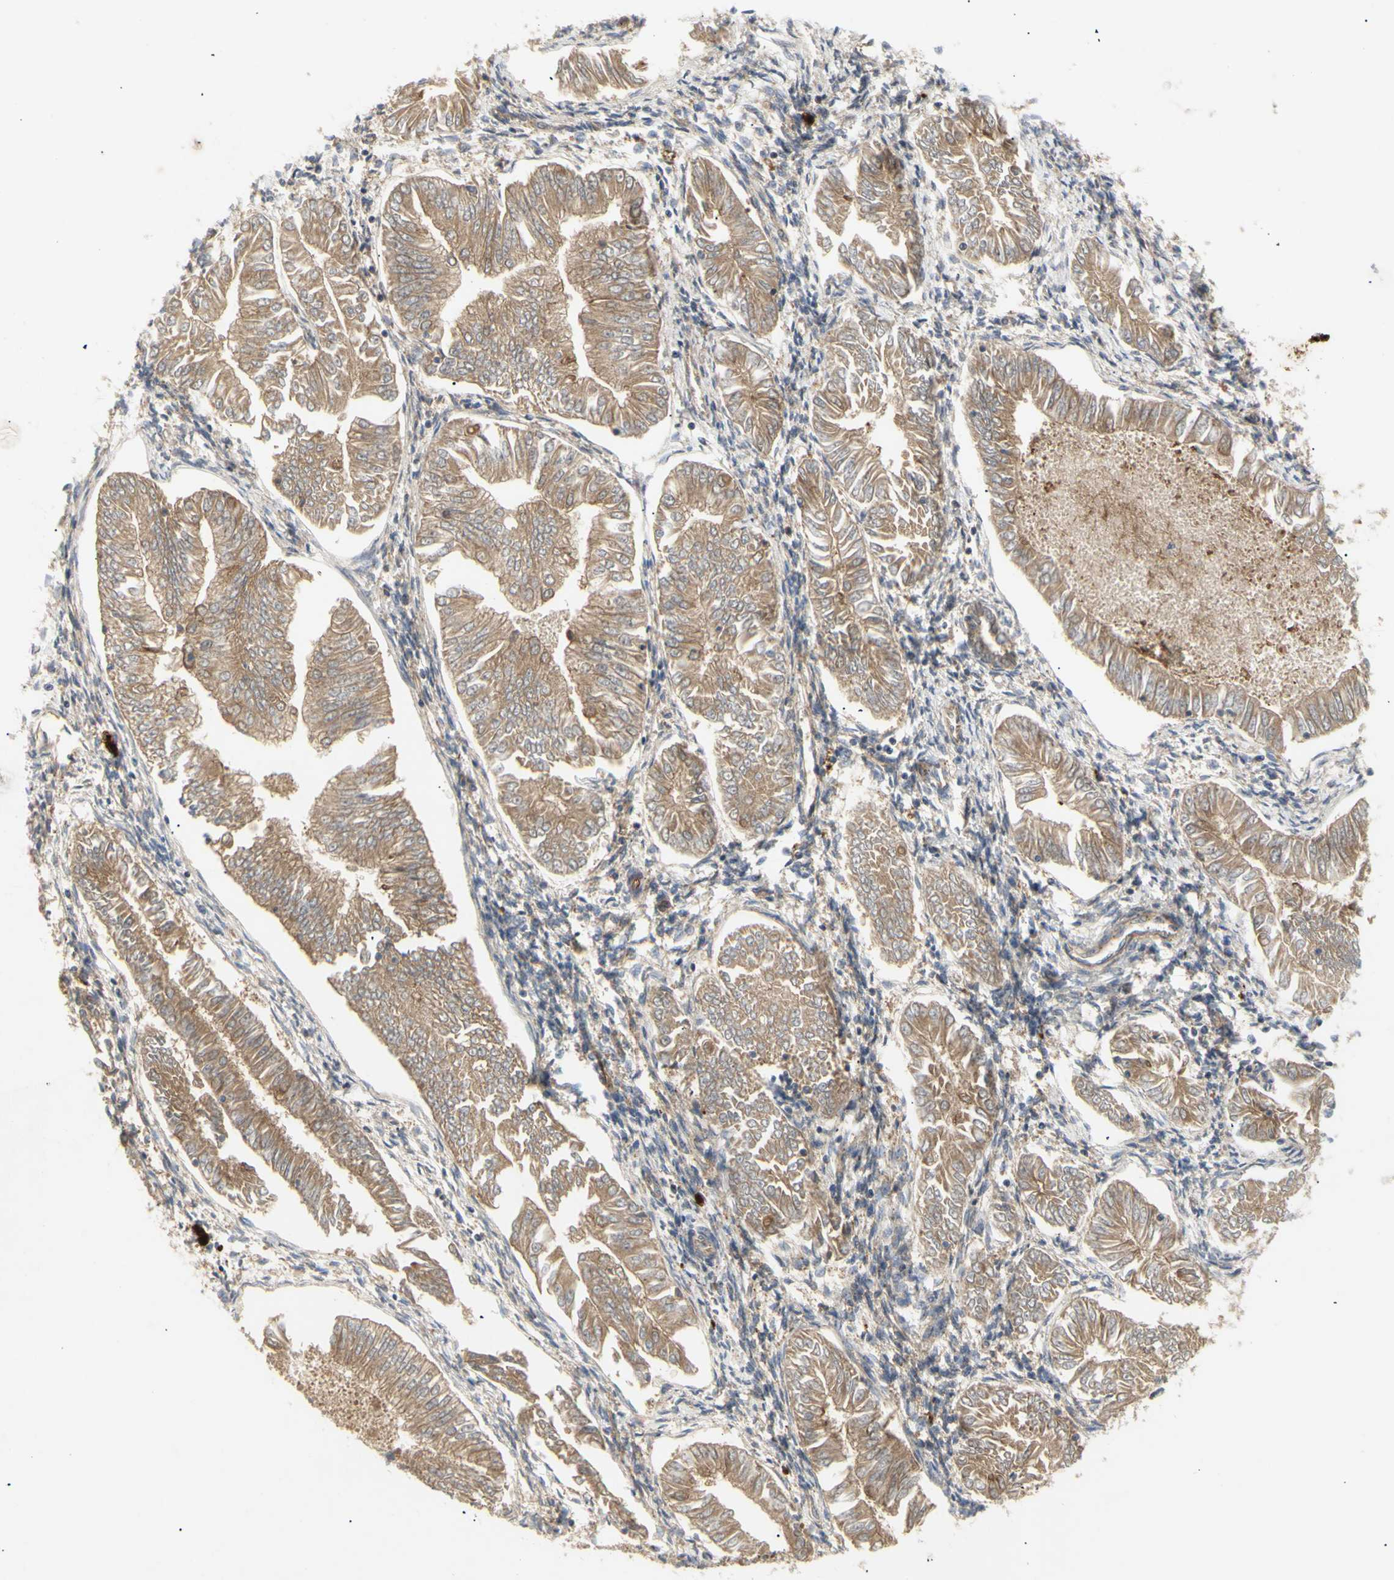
{"staining": {"intensity": "moderate", "quantity": ">75%", "location": "cytoplasmic/membranous"}, "tissue": "endometrial cancer", "cell_type": "Tumor cells", "image_type": "cancer", "snomed": [{"axis": "morphology", "description": "Adenocarcinoma, NOS"}, {"axis": "topography", "description": "Endometrium"}], "caption": "An image of human endometrial cancer stained for a protein shows moderate cytoplasmic/membranous brown staining in tumor cells.", "gene": "TUBG2", "patient": {"sex": "female", "age": 53}}